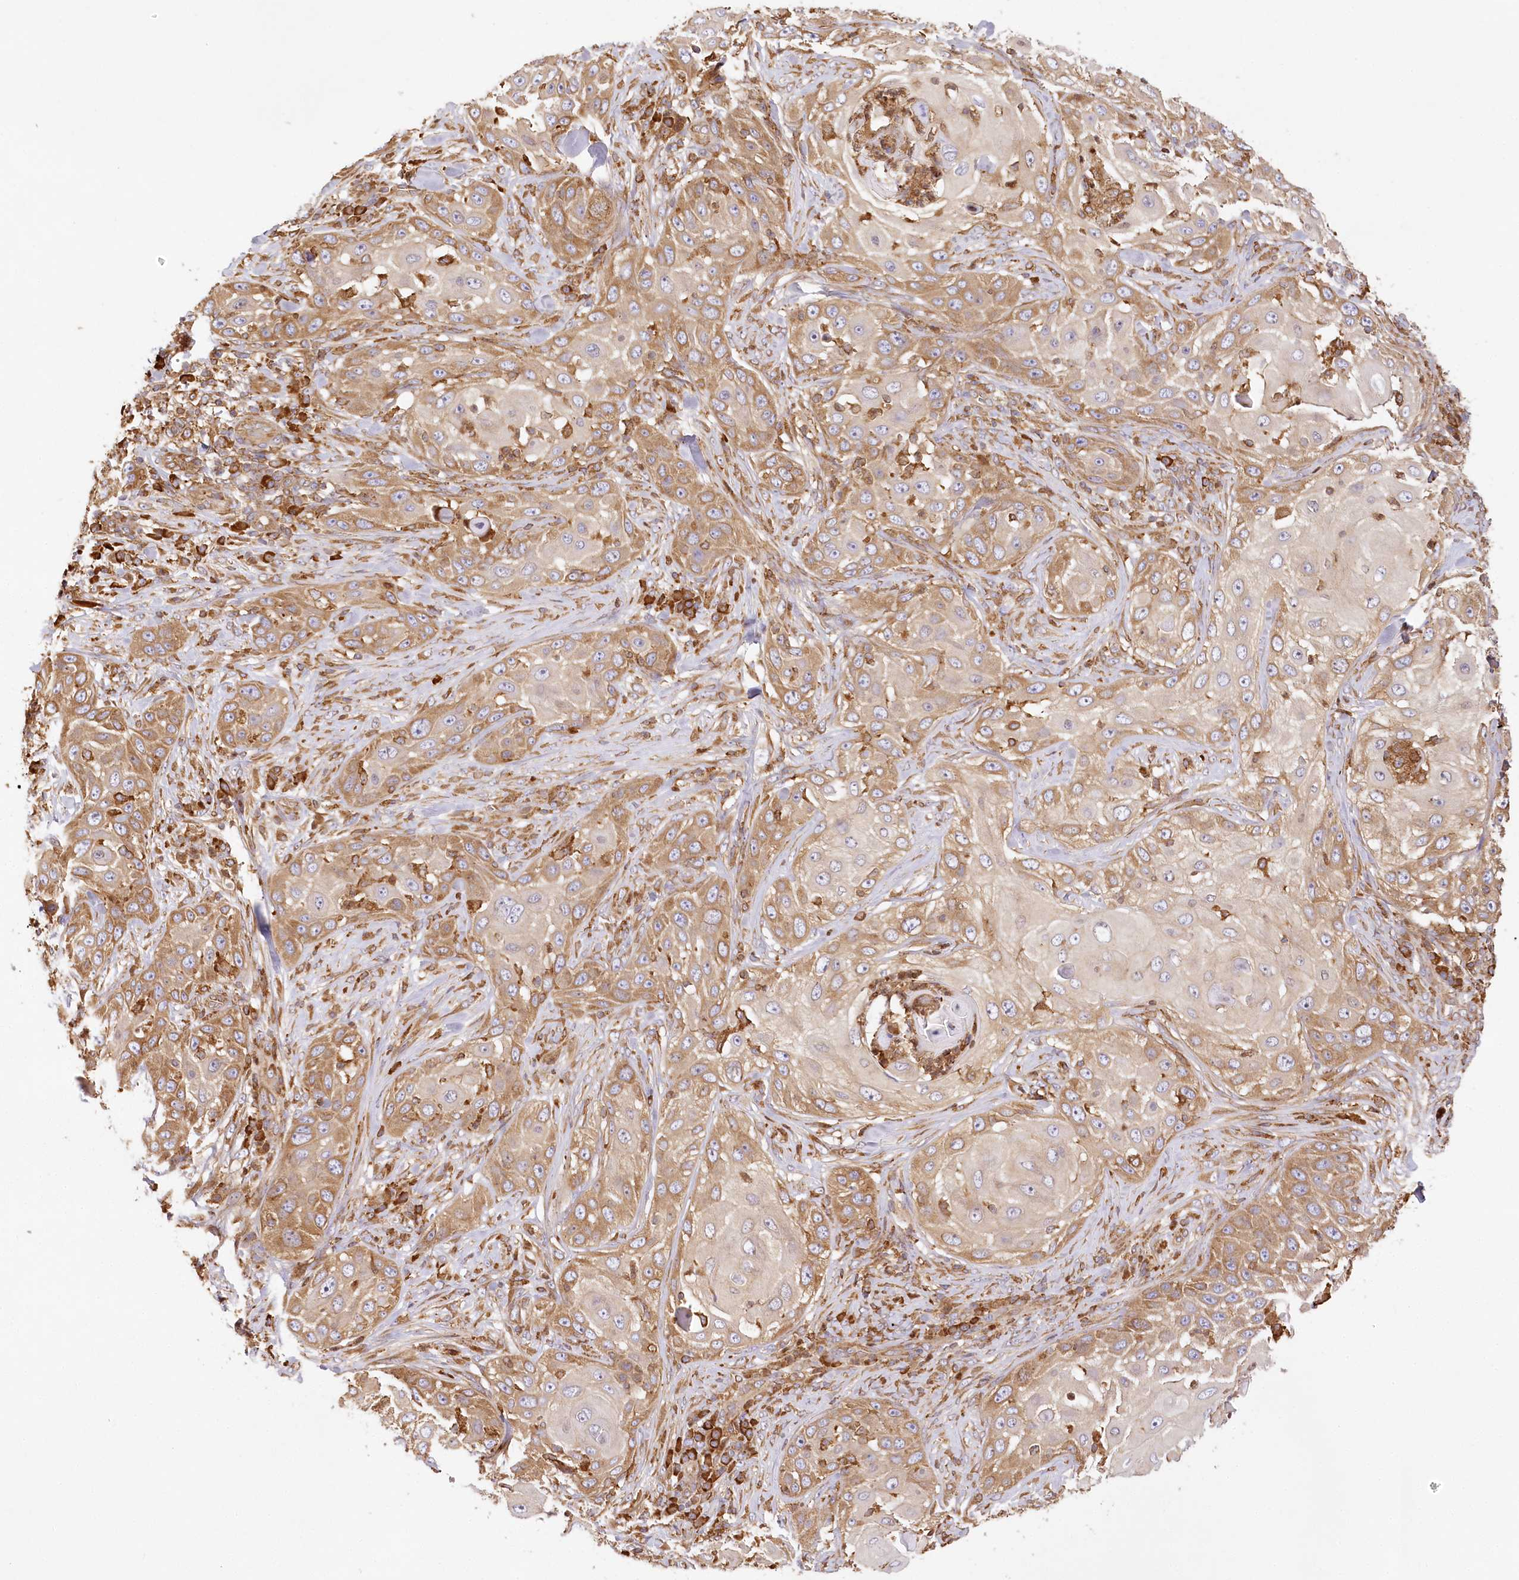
{"staining": {"intensity": "moderate", "quantity": ">75%", "location": "cytoplasmic/membranous"}, "tissue": "skin cancer", "cell_type": "Tumor cells", "image_type": "cancer", "snomed": [{"axis": "morphology", "description": "Squamous cell carcinoma, NOS"}, {"axis": "topography", "description": "Skin"}], "caption": "Brown immunohistochemical staining in human squamous cell carcinoma (skin) exhibits moderate cytoplasmic/membranous staining in about >75% of tumor cells.", "gene": "ACAP2", "patient": {"sex": "female", "age": 44}}